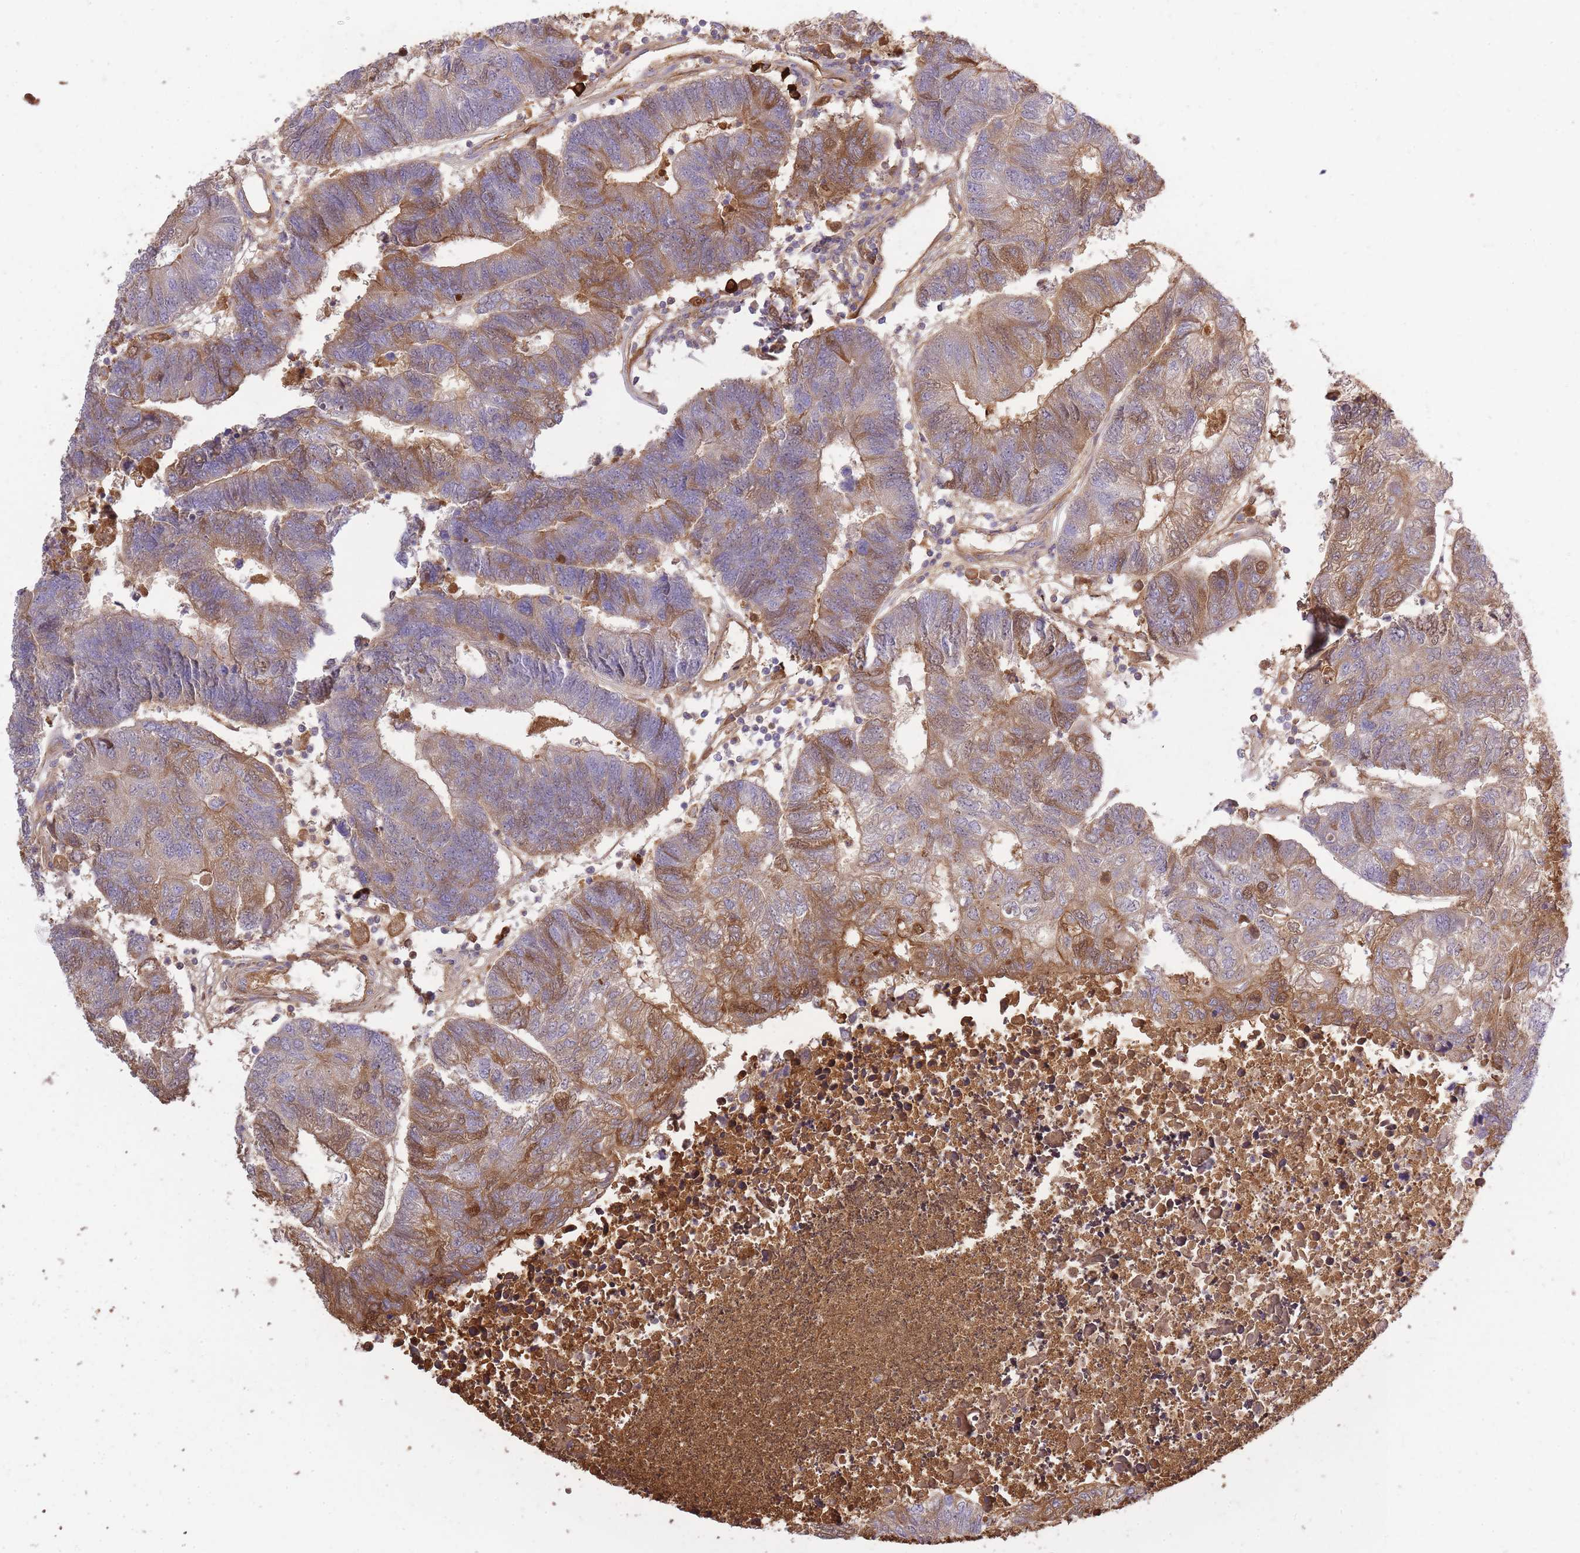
{"staining": {"intensity": "moderate", "quantity": "25%-75%", "location": "cytoplasmic/membranous"}, "tissue": "colorectal cancer", "cell_type": "Tumor cells", "image_type": "cancer", "snomed": [{"axis": "morphology", "description": "Adenocarcinoma, NOS"}, {"axis": "topography", "description": "Colon"}], "caption": "Tumor cells exhibit medium levels of moderate cytoplasmic/membranous positivity in approximately 25%-75% of cells in human adenocarcinoma (colorectal).", "gene": "IGKV1D-42", "patient": {"sex": "female", "age": 48}}